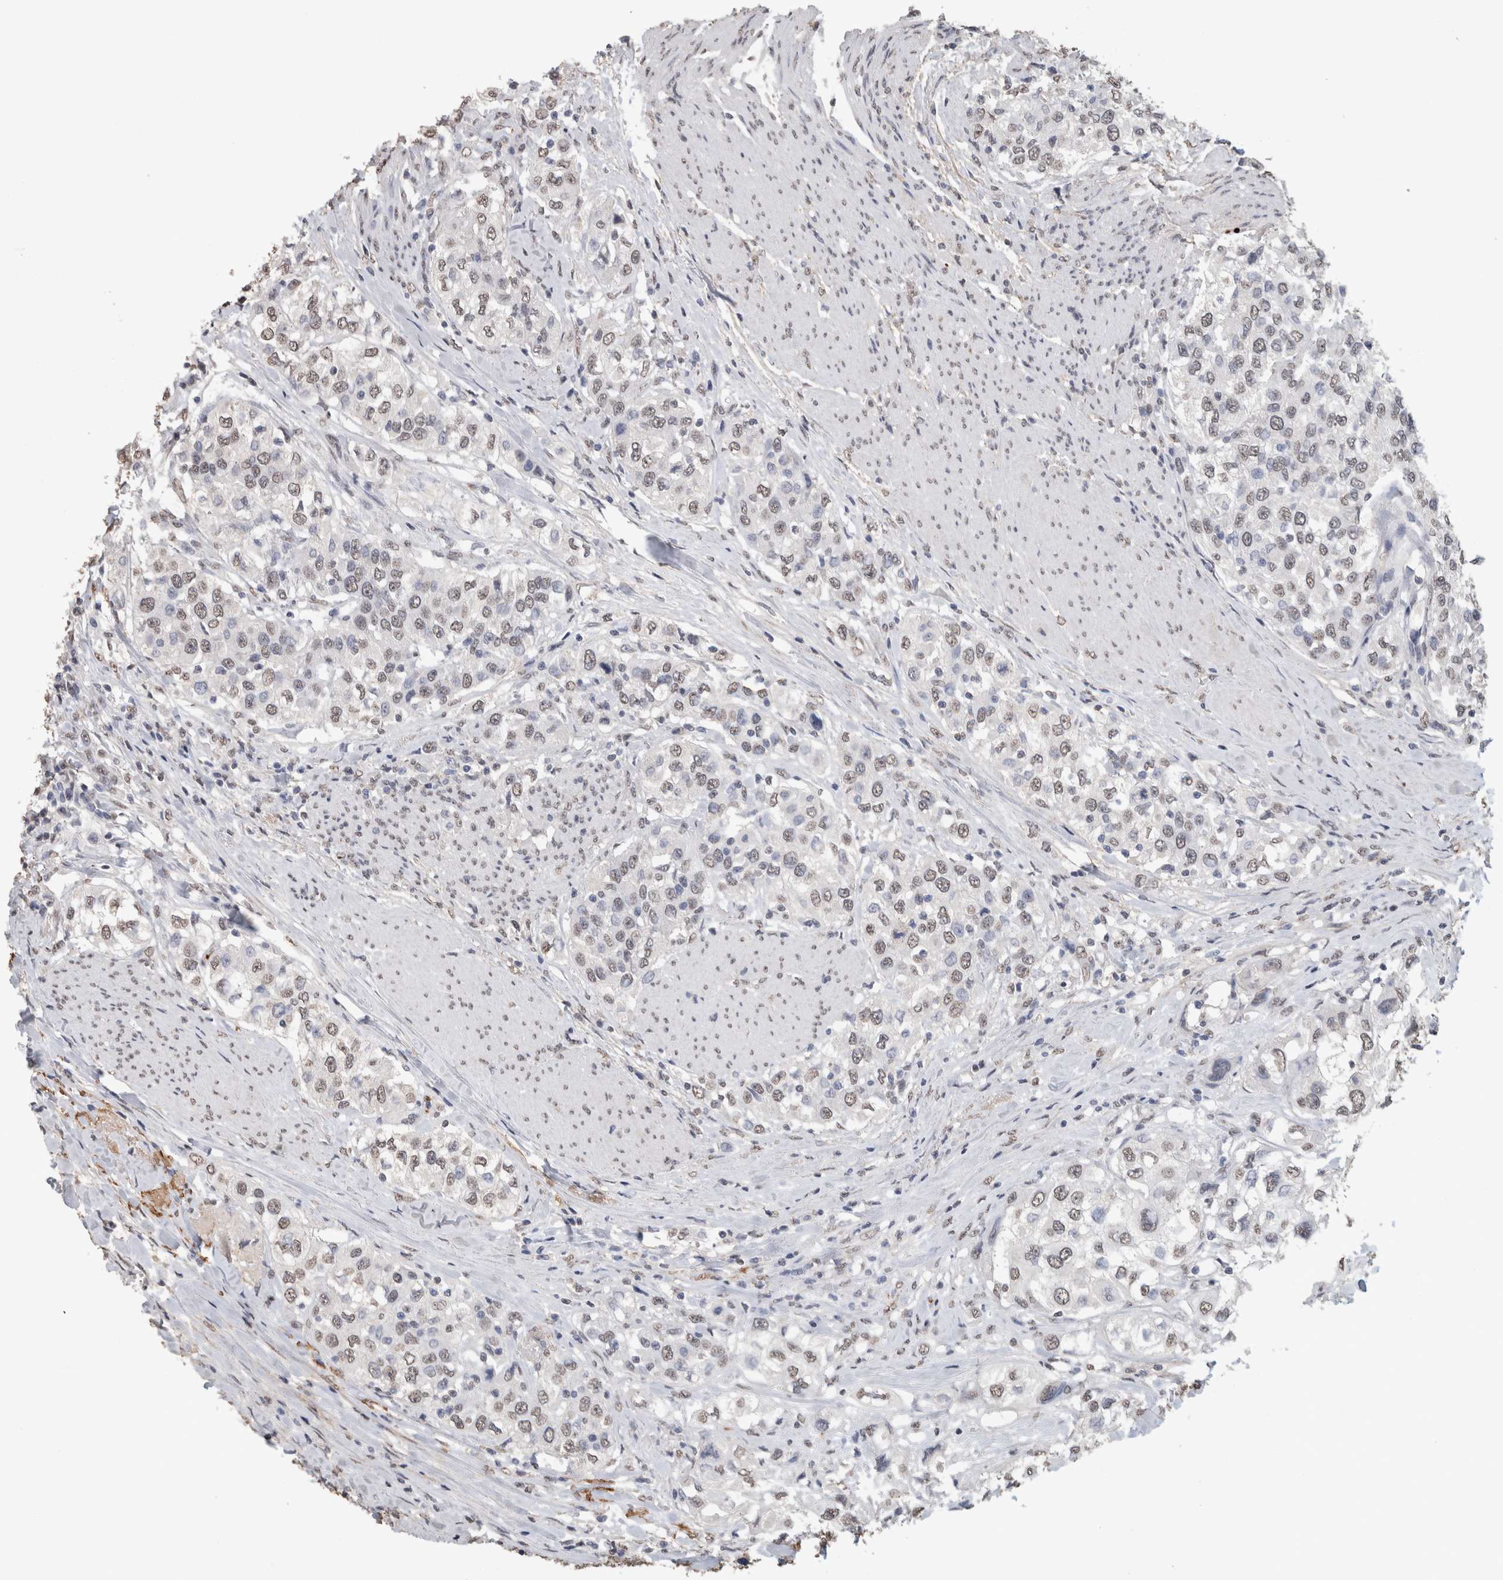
{"staining": {"intensity": "weak", "quantity": "25%-75%", "location": "nuclear"}, "tissue": "urothelial cancer", "cell_type": "Tumor cells", "image_type": "cancer", "snomed": [{"axis": "morphology", "description": "Urothelial carcinoma, High grade"}, {"axis": "topography", "description": "Urinary bladder"}], "caption": "Immunohistochemical staining of urothelial carcinoma (high-grade) demonstrates weak nuclear protein expression in about 25%-75% of tumor cells. The protein of interest is shown in brown color, while the nuclei are stained blue.", "gene": "LTBP1", "patient": {"sex": "female", "age": 80}}